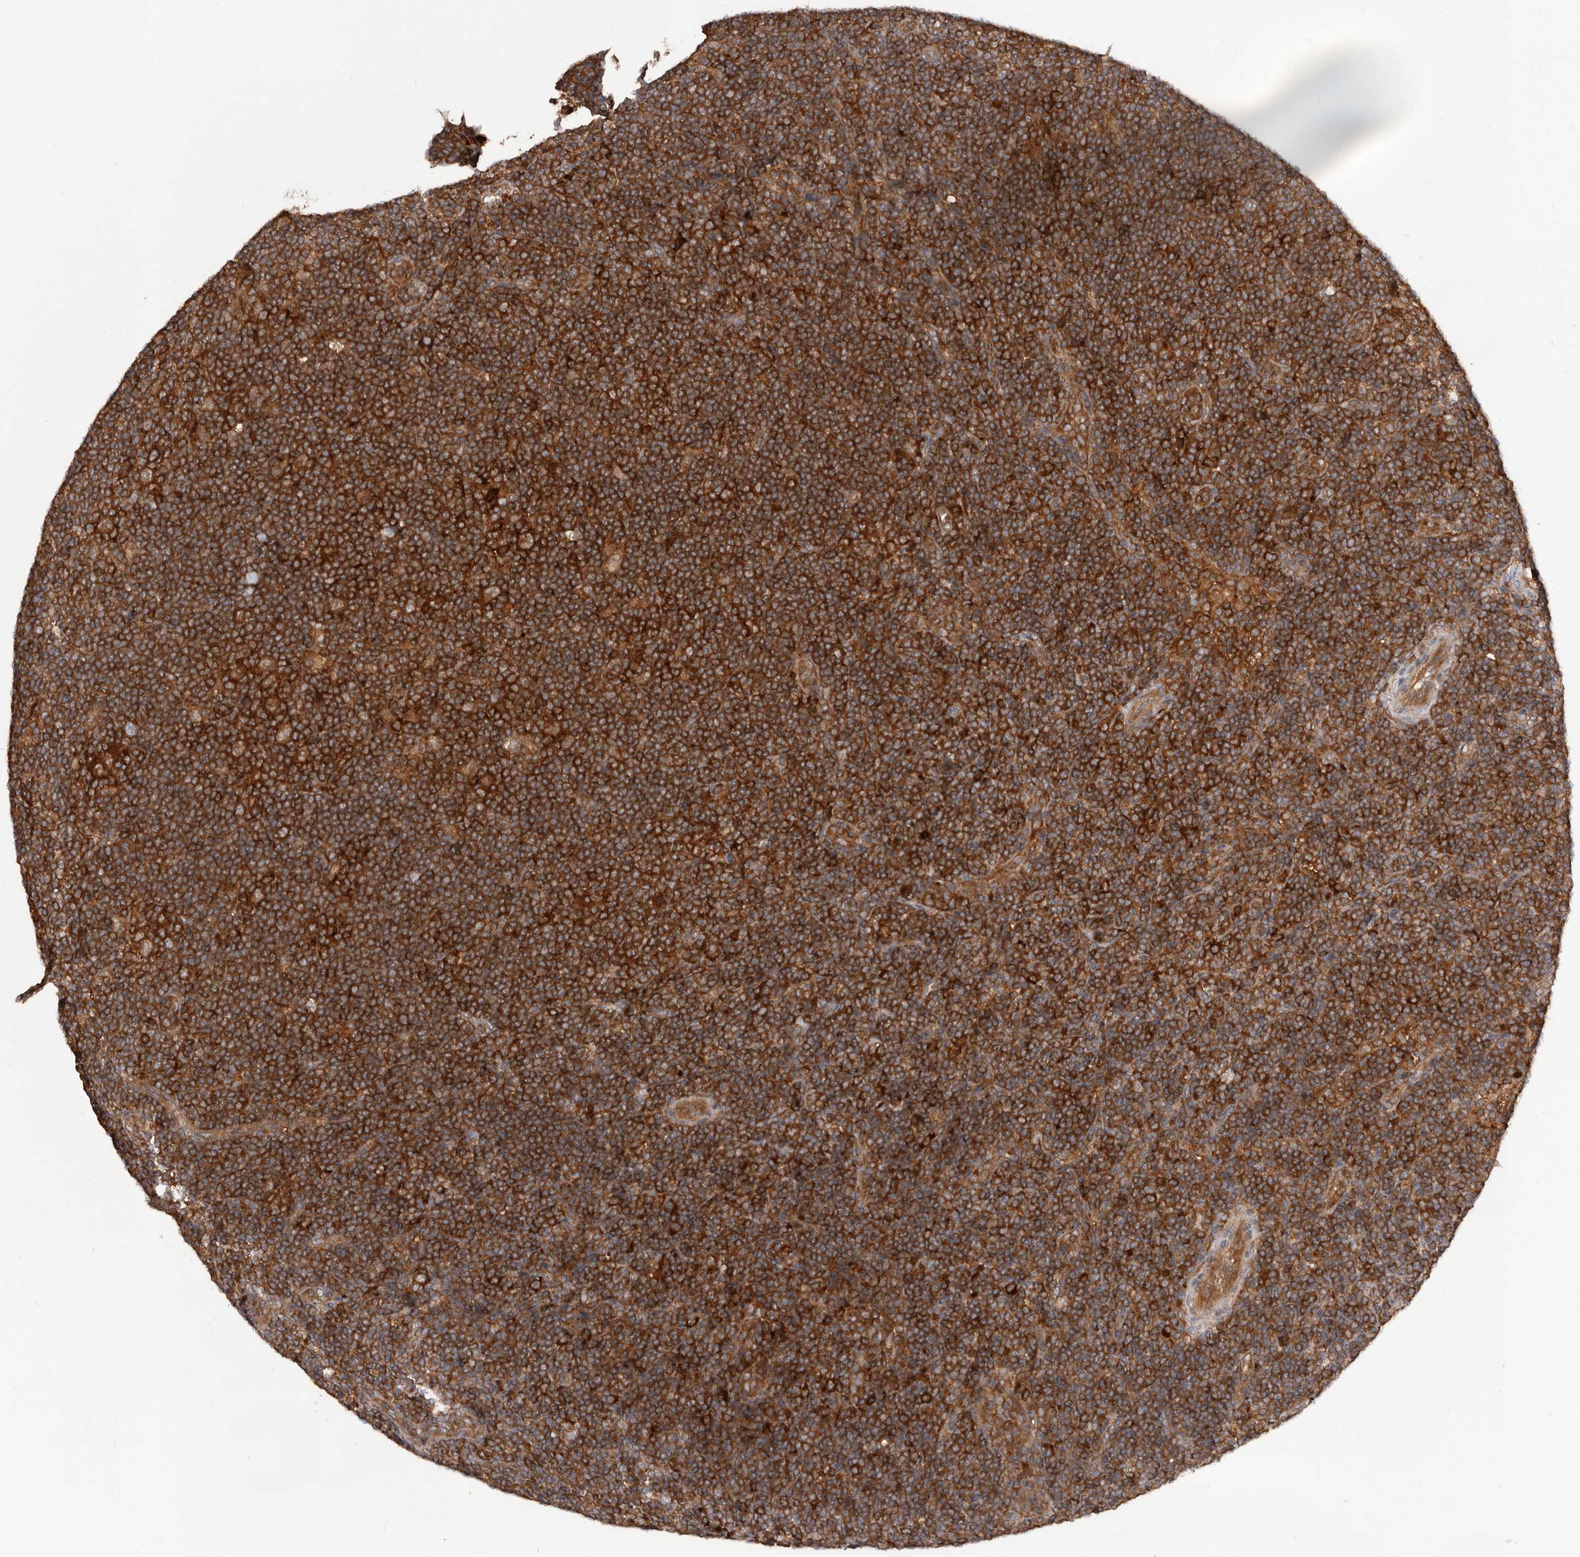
{"staining": {"intensity": "strong", "quantity": ">75%", "location": "cytoplasmic/membranous"}, "tissue": "lymphoma", "cell_type": "Tumor cells", "image_type": "cancer", "snomed": [{"axis": "morphology", "description": "Hodgkin's disease, NOS"}, {"axis": "topography", "description": "Lymph node"}], "caption": "Brown immunohistochemical staining in lymphoma displays strong cytoplasmic/membranous positivity in about >75% of tumor cells.", "gene": "HBS1L", "patient": {"sex": "female", "age": 57}}